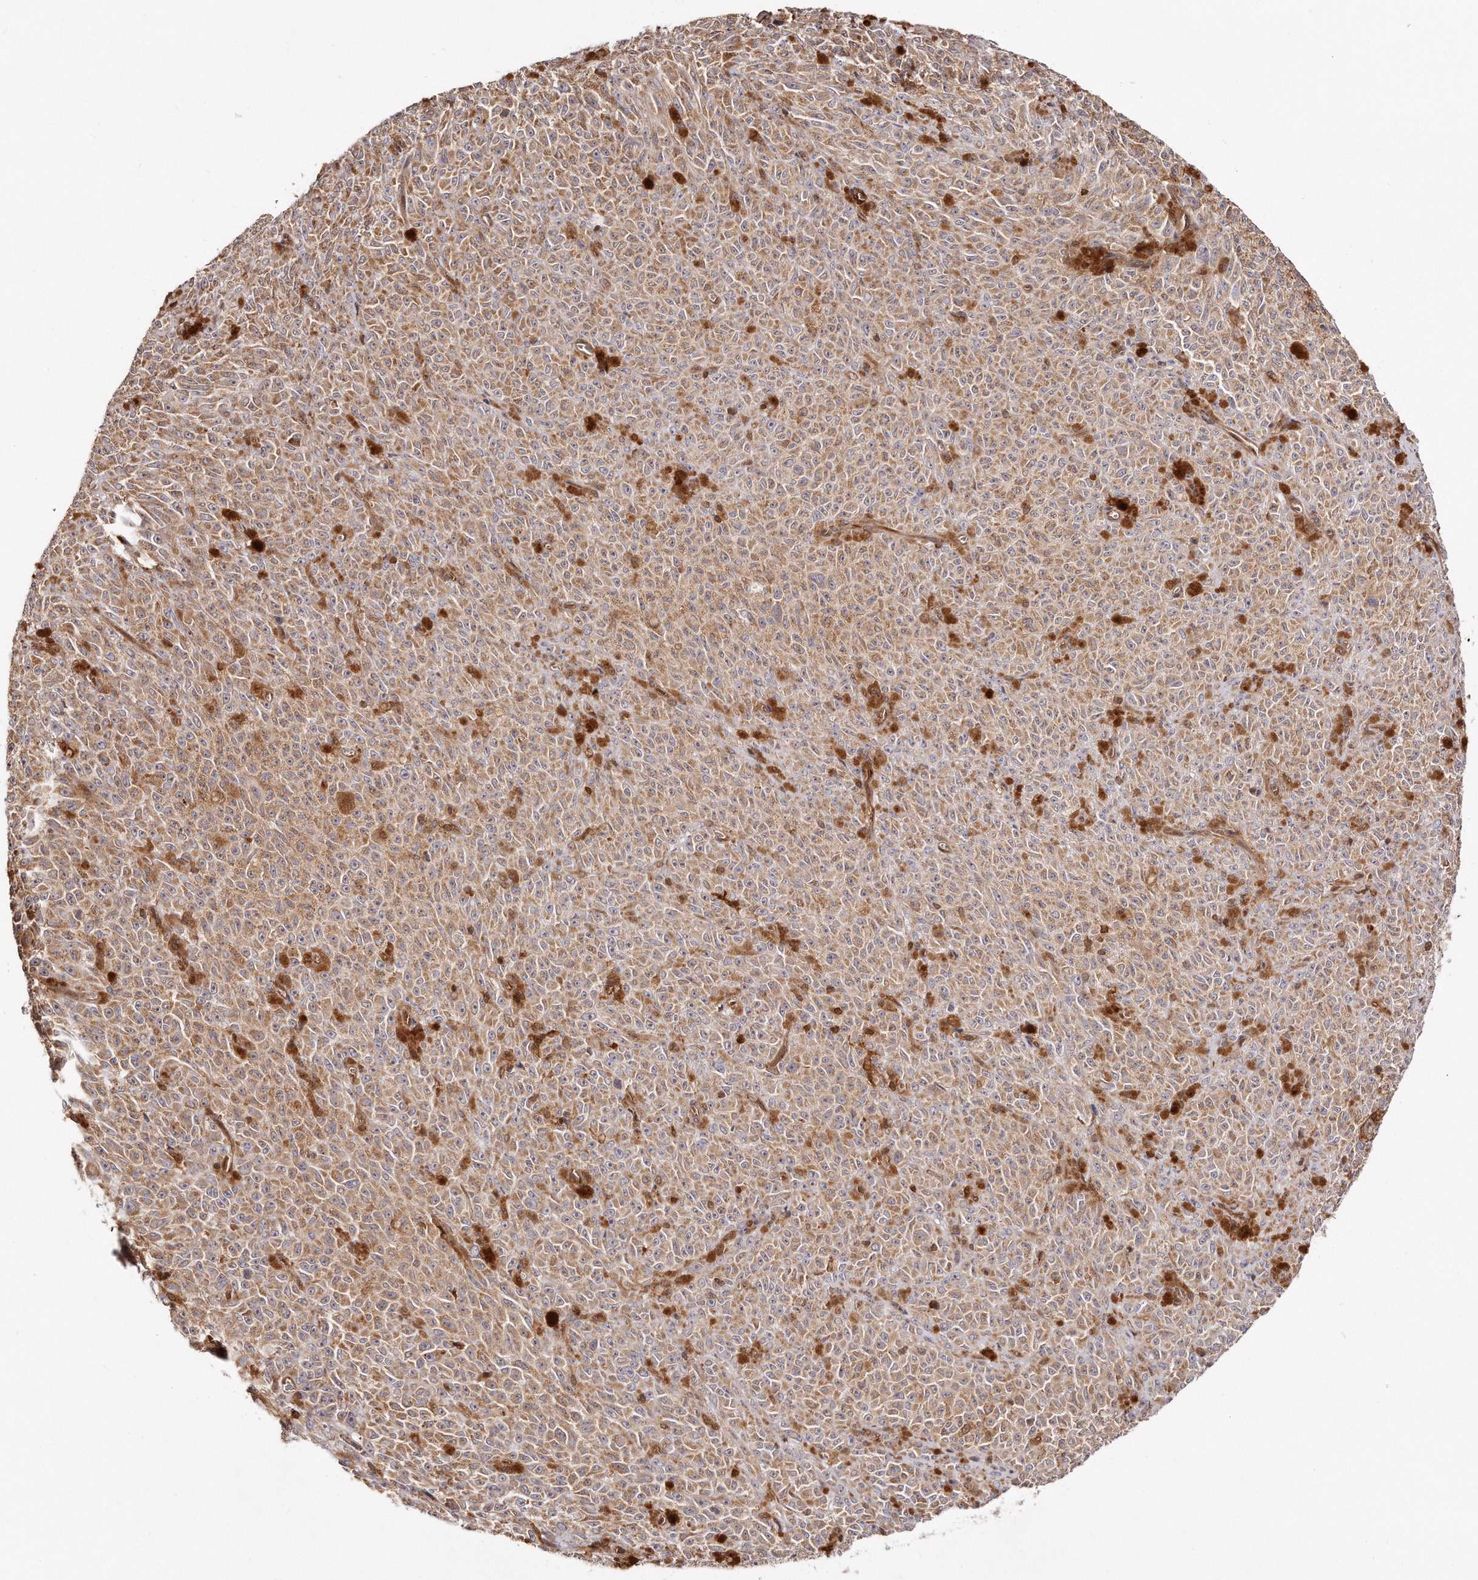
{"staining": {"intensity": "moderate", "quantity": ">75%", "location": "cytoplasmic/membranous"}, "tissue": "melanoma", "cell_type": "Tumor cells", "image_type": "cancer", "snomed": [{"axis": "morphology", "description": "Malignant melanoma, NOS"}, {"axis": "topography", "description": "Skin"}], "caption": "Immunohistochemical staining of human melanoma exhibits medium levels of moderate cytoplasmic/membranous expression in about >75% of tumor cells.", "gene": "GBP4", "patient": {"sex": "female", "age": 82}}